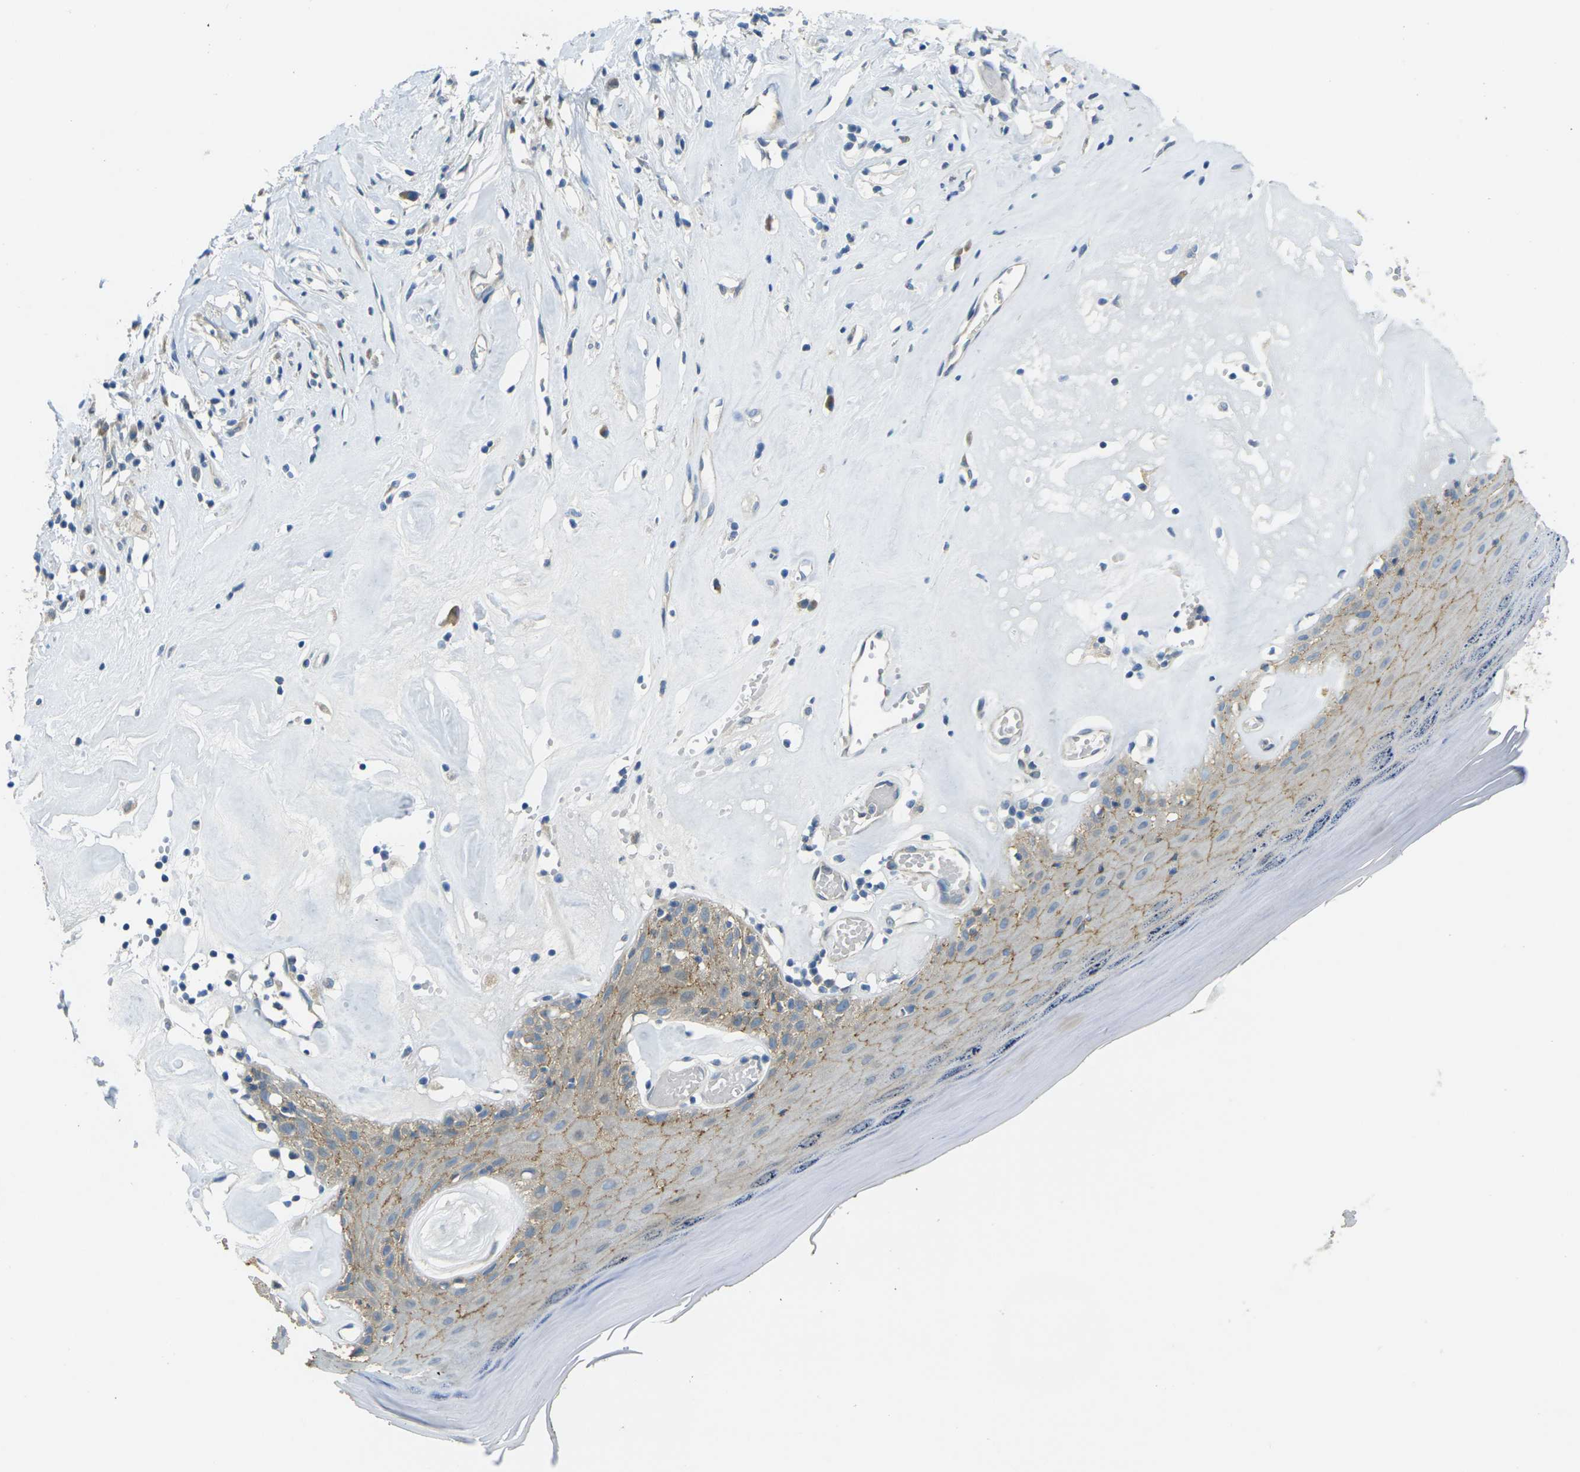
{"staining": {"intensity": "moderate", "quantity": ">75%", "location": "cytoplasmic/membranous"}, "tissue": "skin", "cell_type": "Epidermal cells", "image_type": "normal", "snomed": [{"axis": "morphology", "description": "Normal tissue, NOS"}, {"axis": "morphology", "description": "Inflammation, NOS"}, {"axis": "topography", "description": "Vulva"}], "caption": "Moderate cytoplasmic/membranous protein expression is present in about >75% of epidermal cells in skin.", "gene": "RHBDD1", "patient": {"sex": "female", "age": 84}}